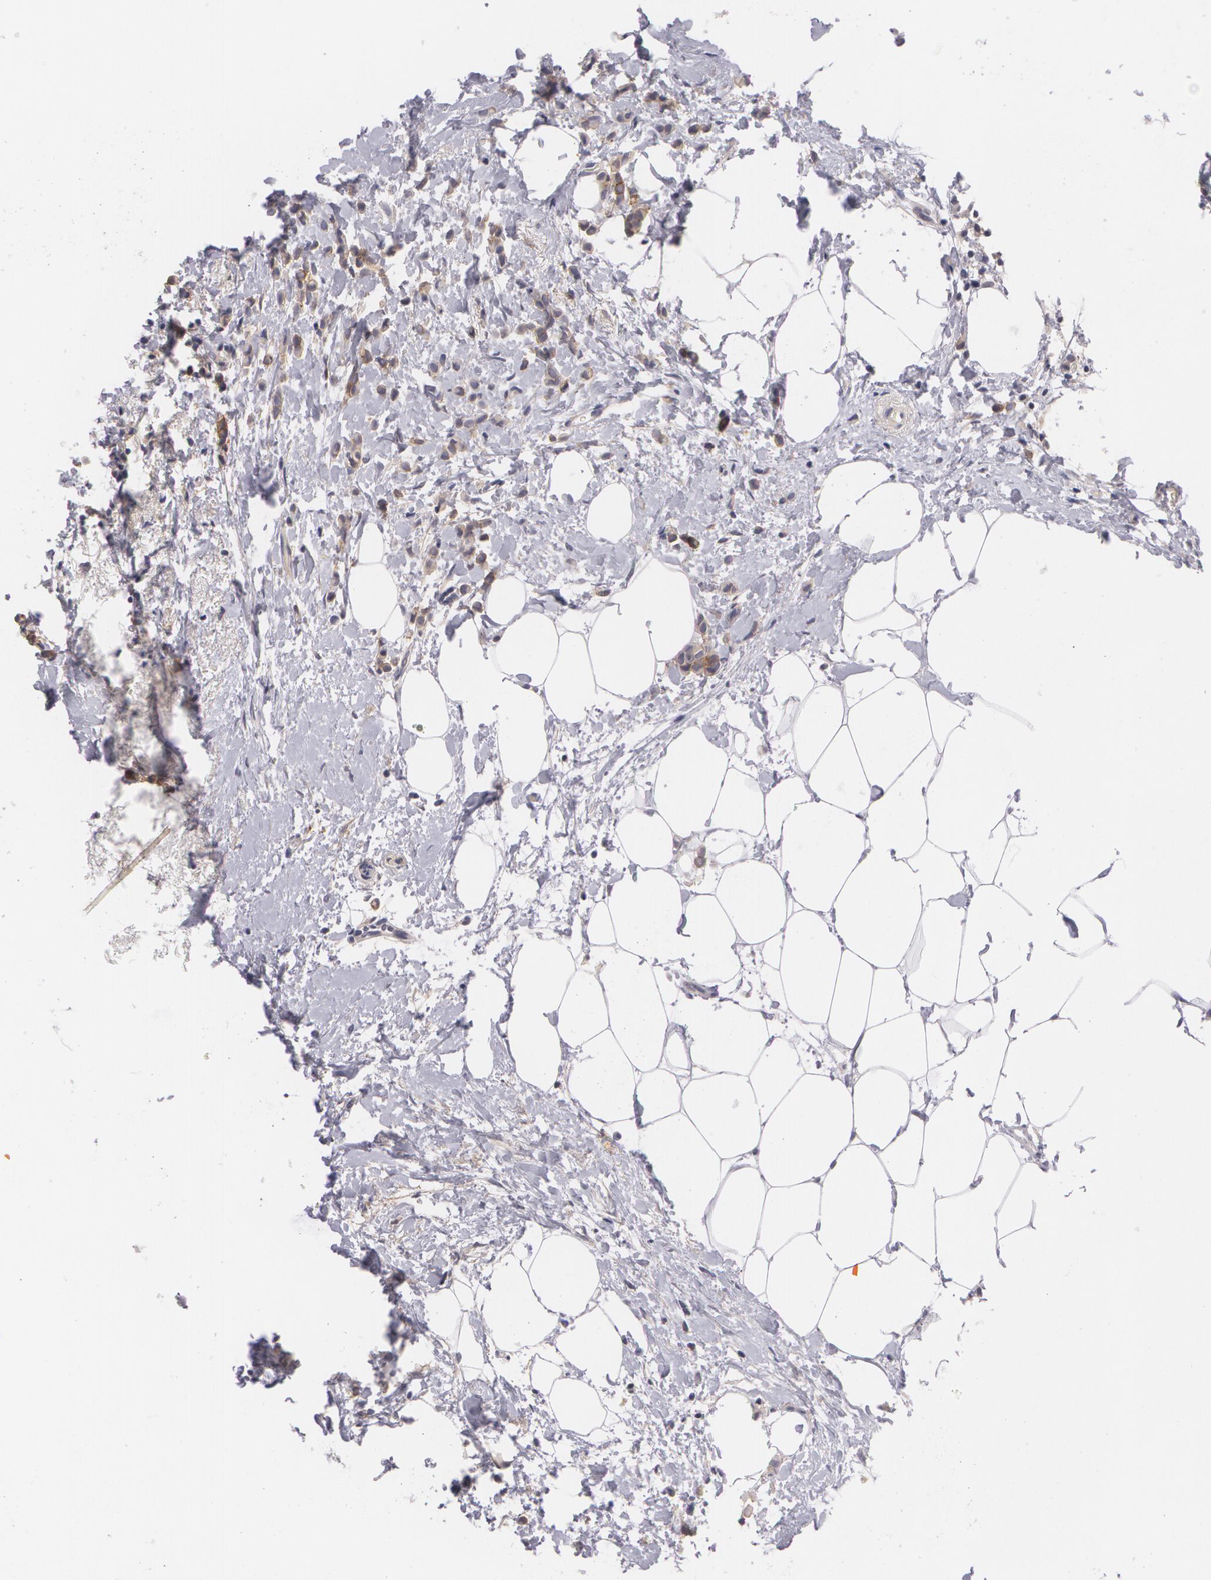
{"staining": {"intensity": "weak", "quantity": "25%-75%", "location": "cytoplasmic/membranous"}, "tissue": "breast cancer", "cell_type": "Tumor cells", "image_type": "cancer", "snomed": [{"axis": "morphology", "description": "Lobular carcinoma"}, {"axis": "topography", "description": "Breast"}], "caption": "Immunohistochemistry (IHC) histopathology image of breast cancer stained for a protein (brown), which shows low levels of weak cytoplasmic/membranous staining in approximately 25%-75% of tumor cells.", "gene": "CASK", "patient": {"sex": "female", "age": 56}}